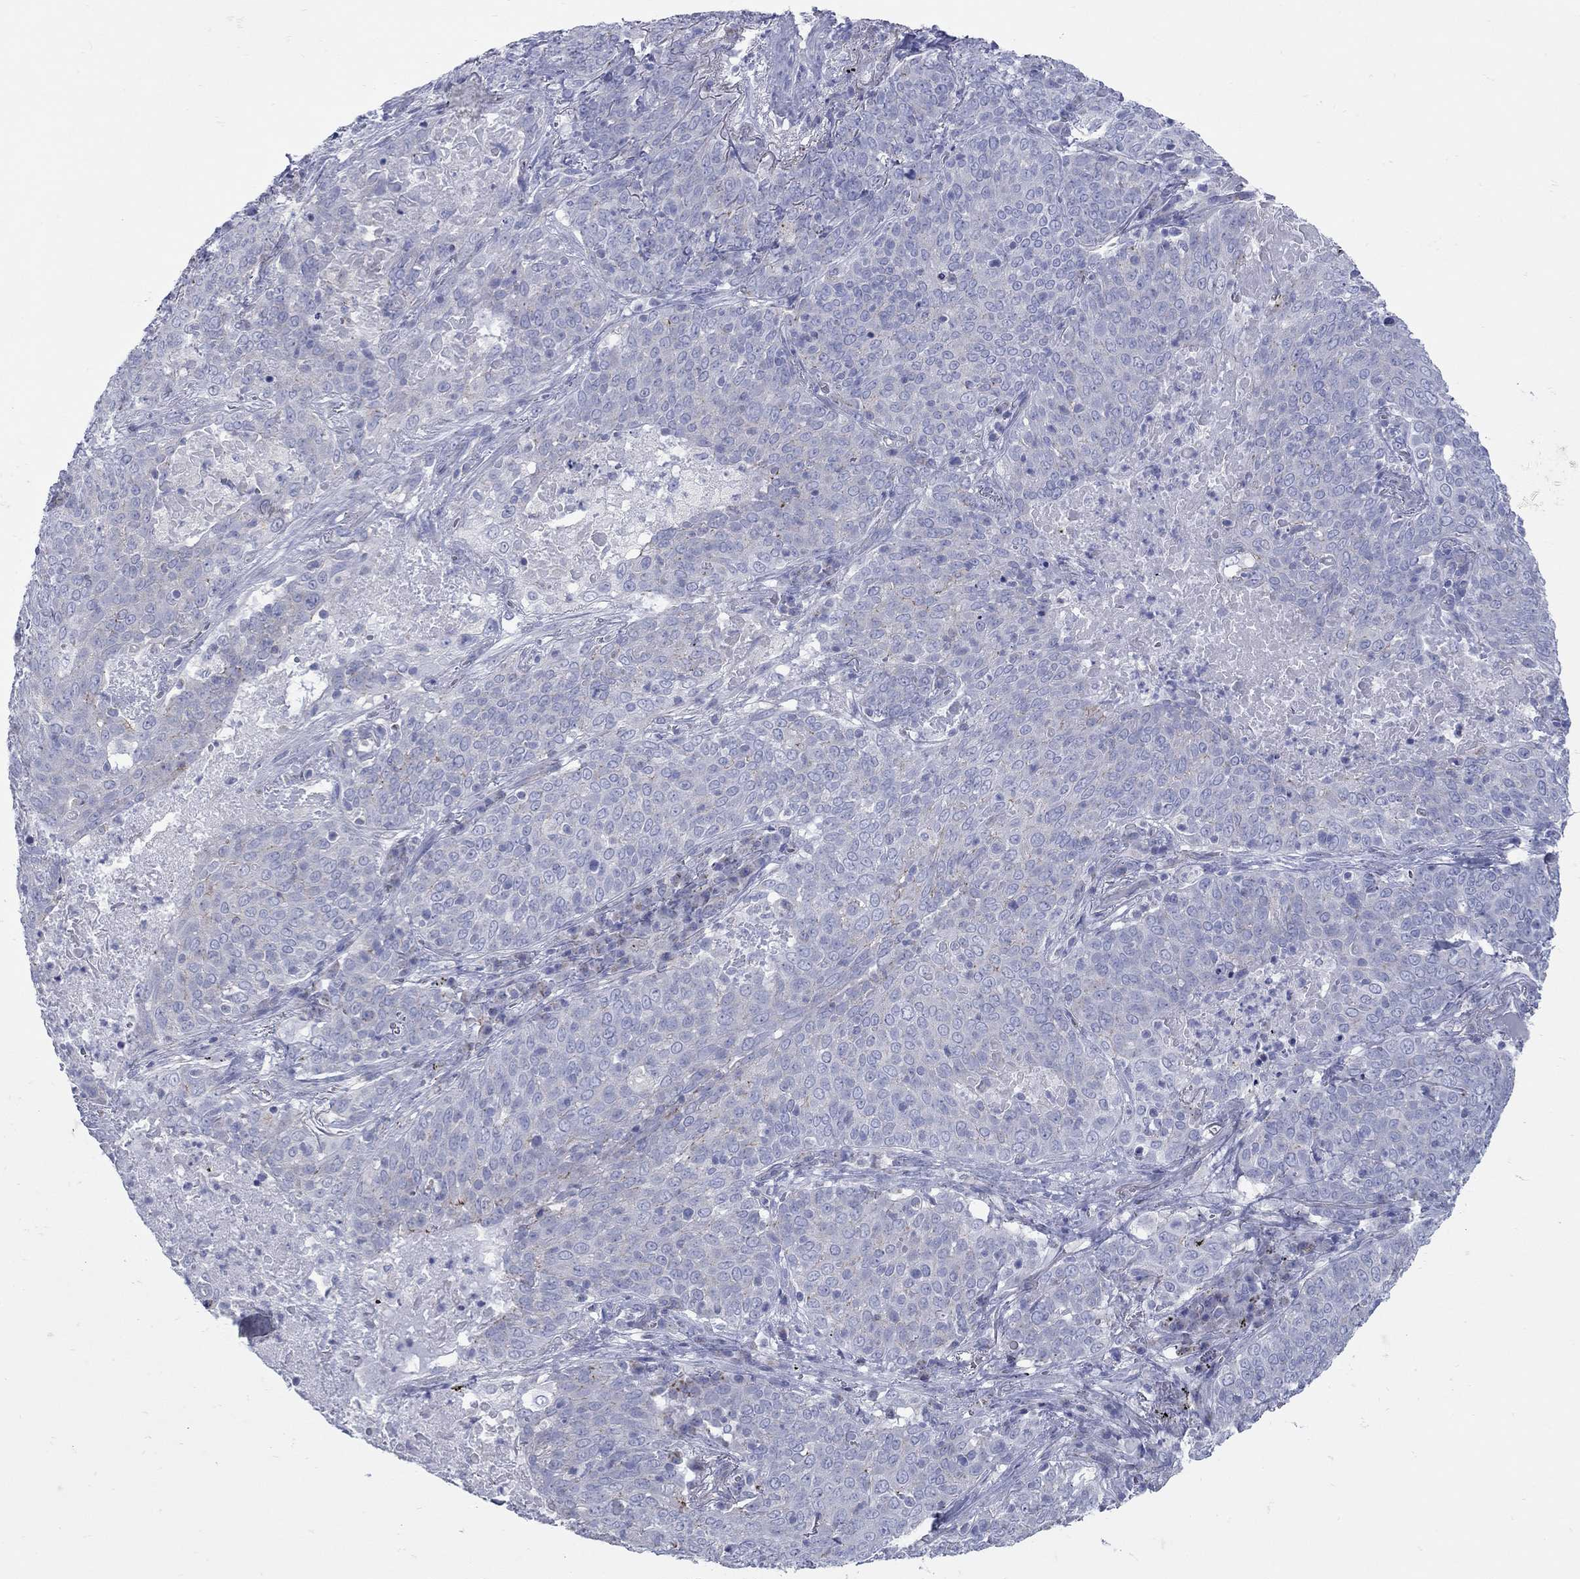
{"staining": {"intensity": "negative", "quantity": "none", "location": "none"}, "tissue": "lung cancer", "cell_type": "Tumor cells", "image_type": "cancer", "snomed": [{"axis": "morphology", "description": "Squamous cell carcinoma, NOS"}, {"axis": "topography", "description": "Lung"}], "caption": "Histopathology image shows no protein staining in tumor cells of lung cancer (squamous cell carcinoma) tissue.", "gene": "PDZD3", "patient": {"sex": "male", "age": 82}}